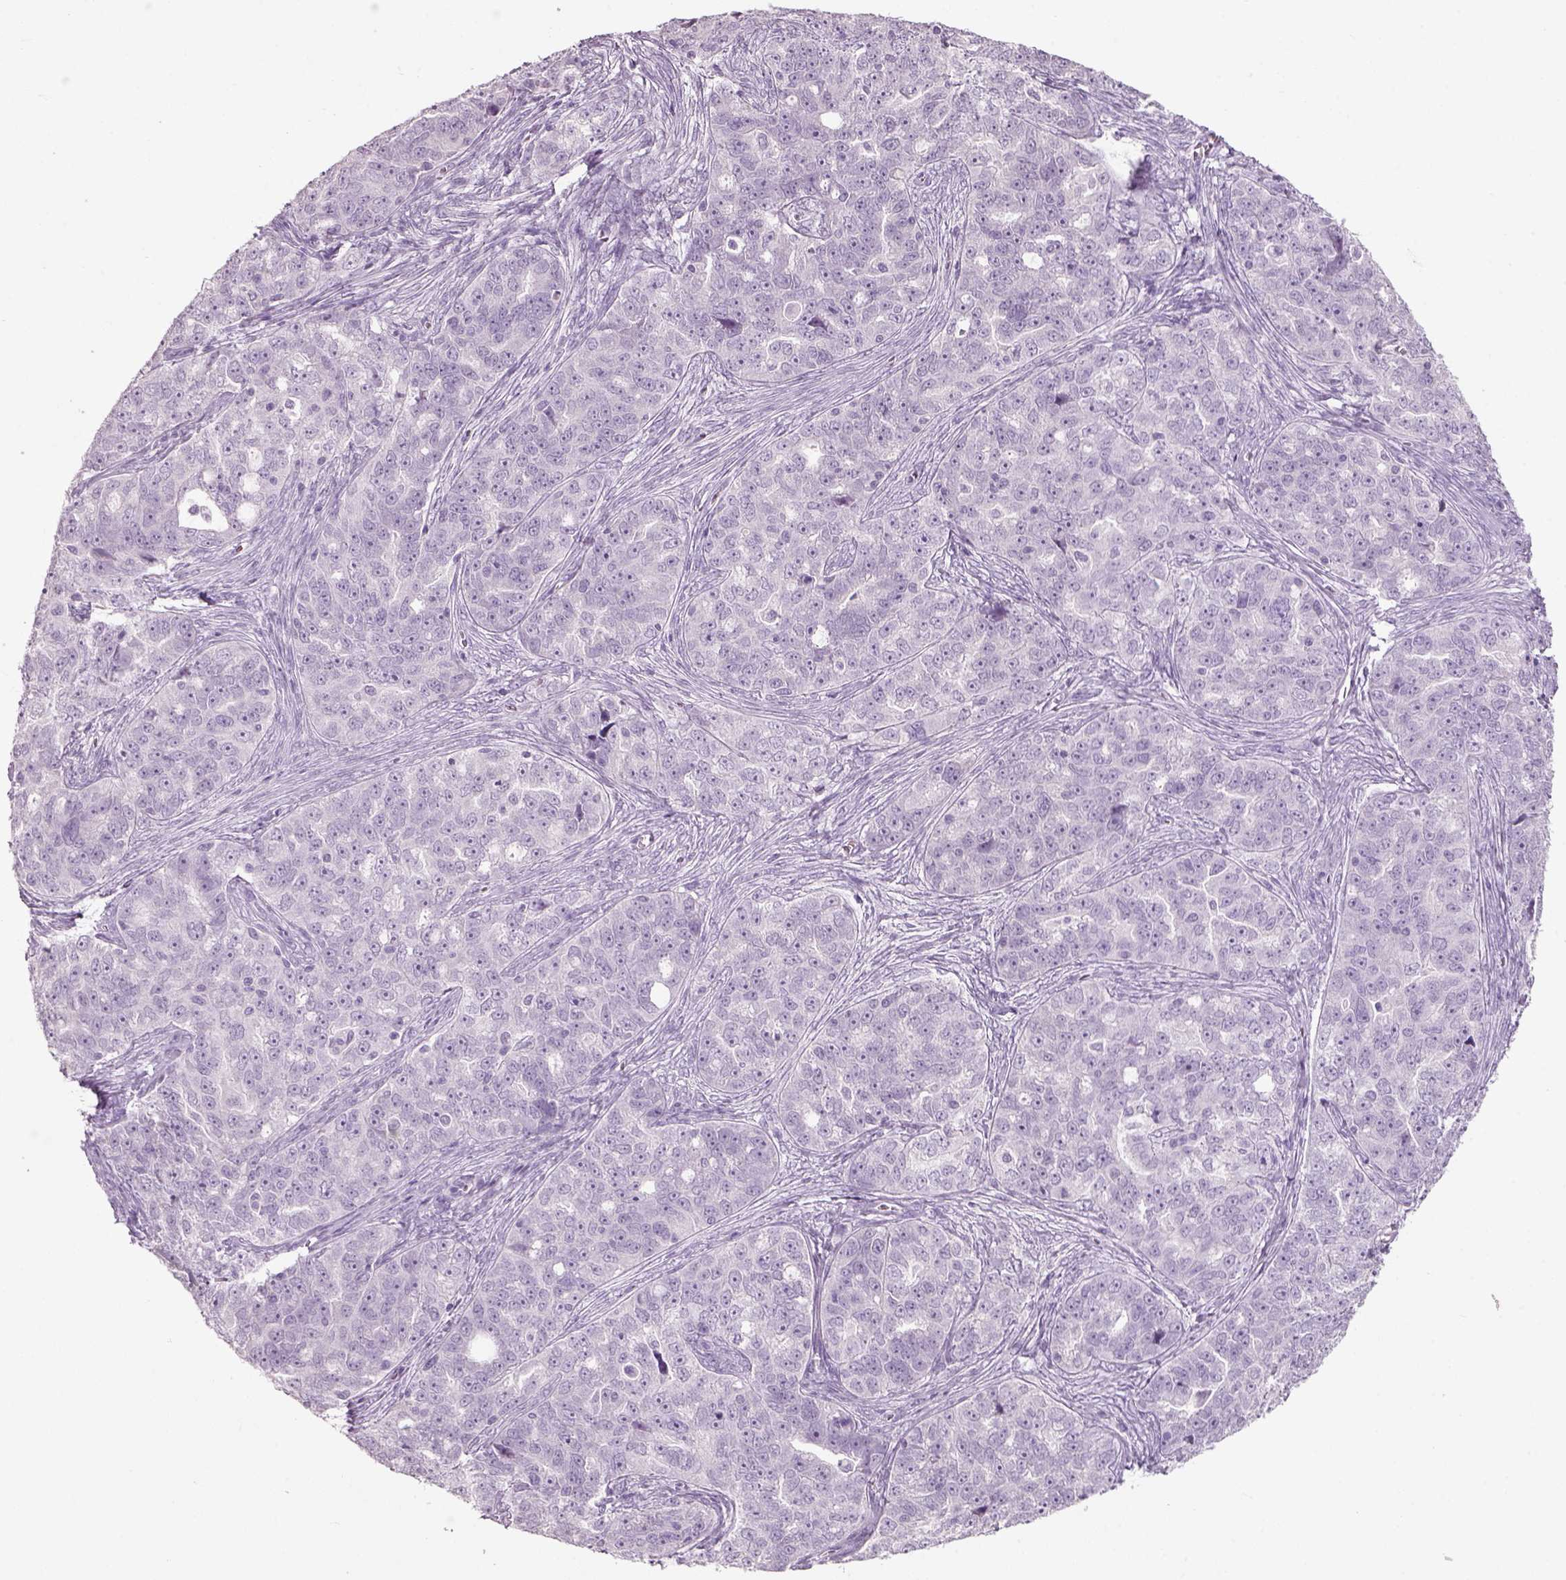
{"staining": {"intensity": "negative", "quantity": "none", "location": "none"}, "tissue": "ovarian cancer", "cell_type": "Tumor cells", "image_type": "cancer", "snomed": [{"axis": "morphology", "description": "Cystadenocarcinoma, serous, NOS"}, {"axis": "topography", "description": "Ovary"}], "caption": "Immunohistochemistry of human ovarian cancer (serous cystadenocarcinoma) shows no staining in tumor cells.", "gene": "SLC6A2", "patient": {"sex": "female", "age": 51}}